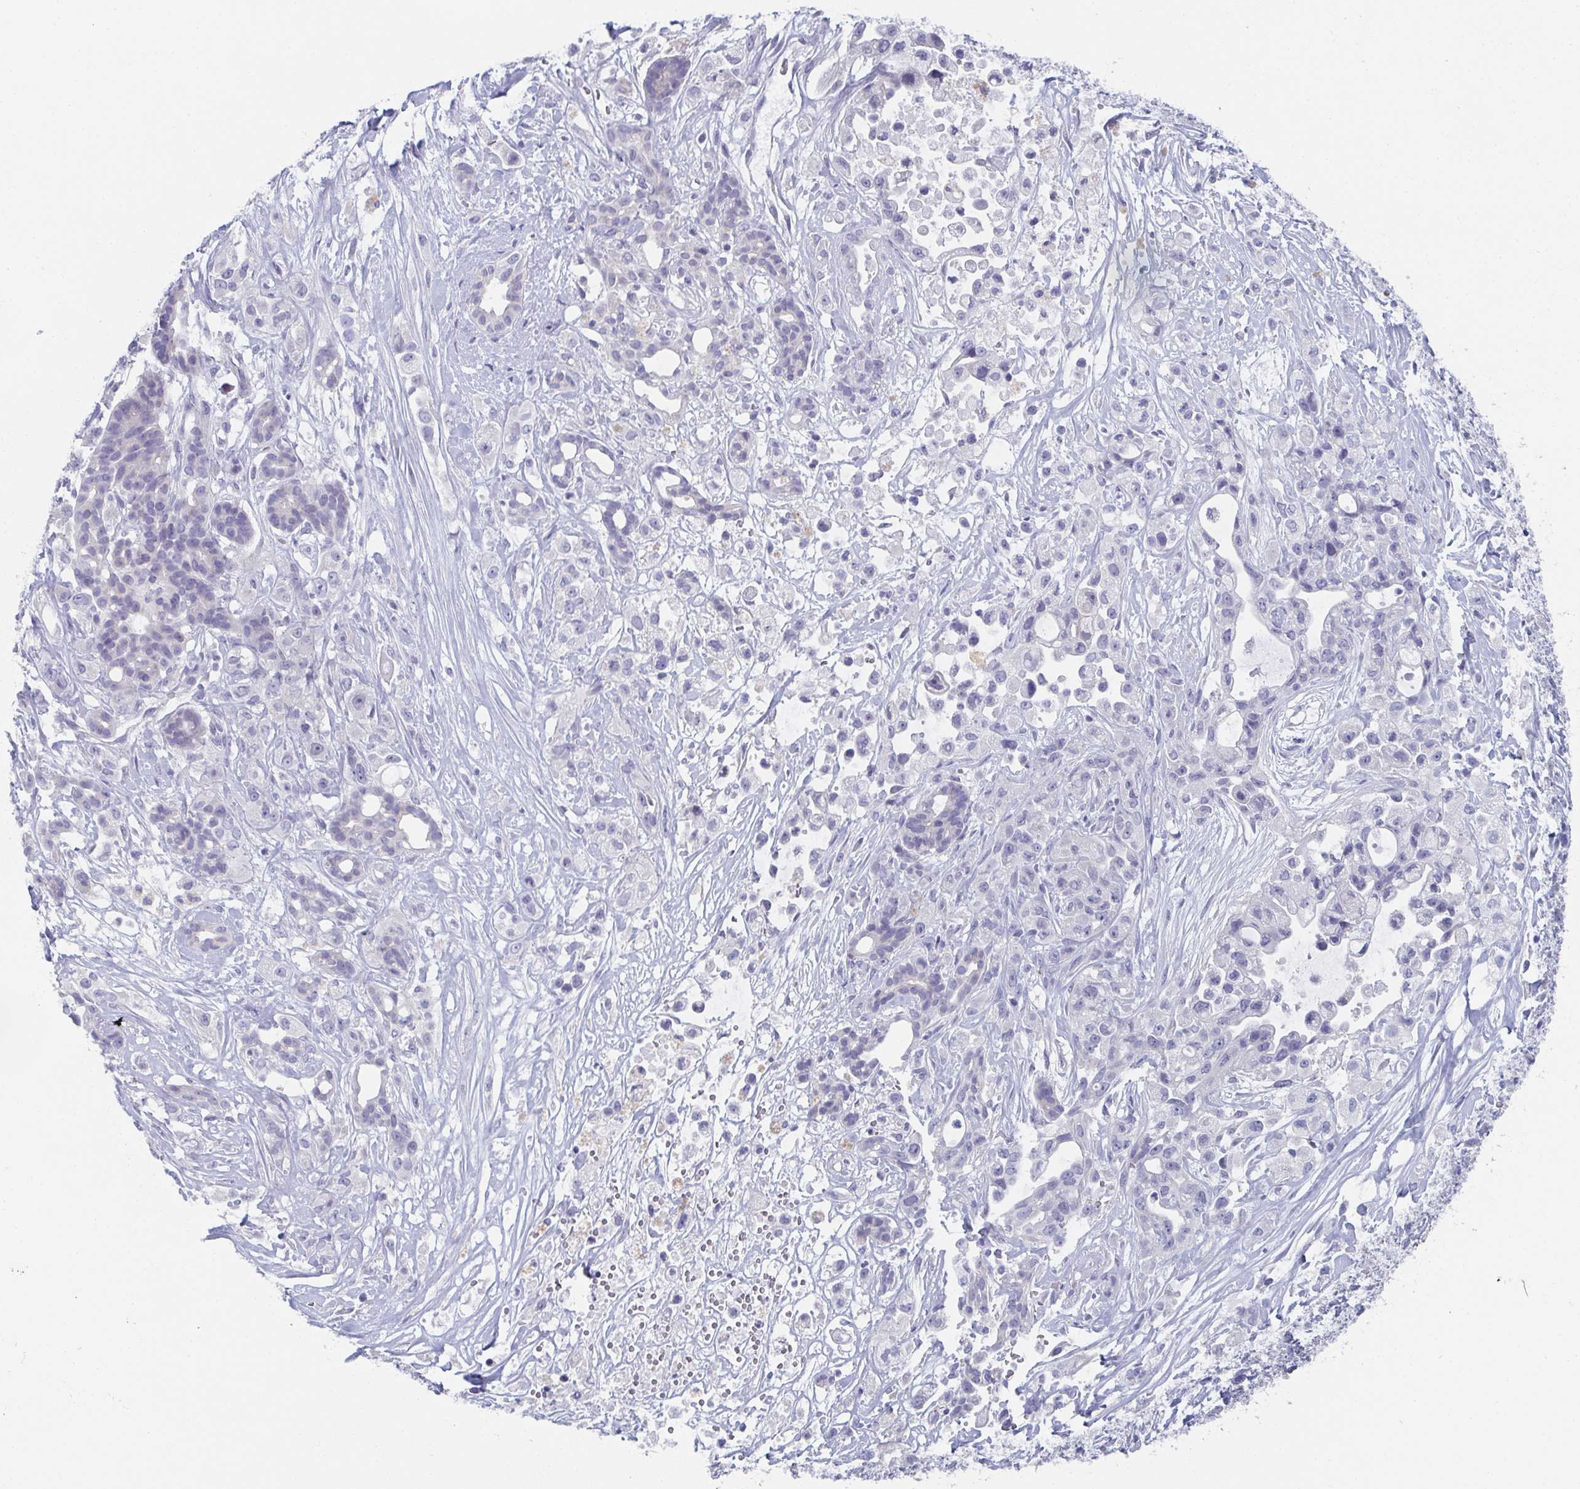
{"staining": {"intensity": "negative", "quantity": "none", "location": "none"}, "tissue": "pancreatic cancer", "cell_type": "Tumor cells", "image_type": "cancer", "snomed": [{"axis": "morphology", "description": "Adenocarcinoma, NOS"}, {"axis": "topography", "description": "Pancreas"}], "caption": "Immunohistochemistry of human adenocarcinoma (pancreatic) demonstrates no positivity in tumor cells.", "gene": "DYDC2", "patient": {"sex": "male", "age": 44}}